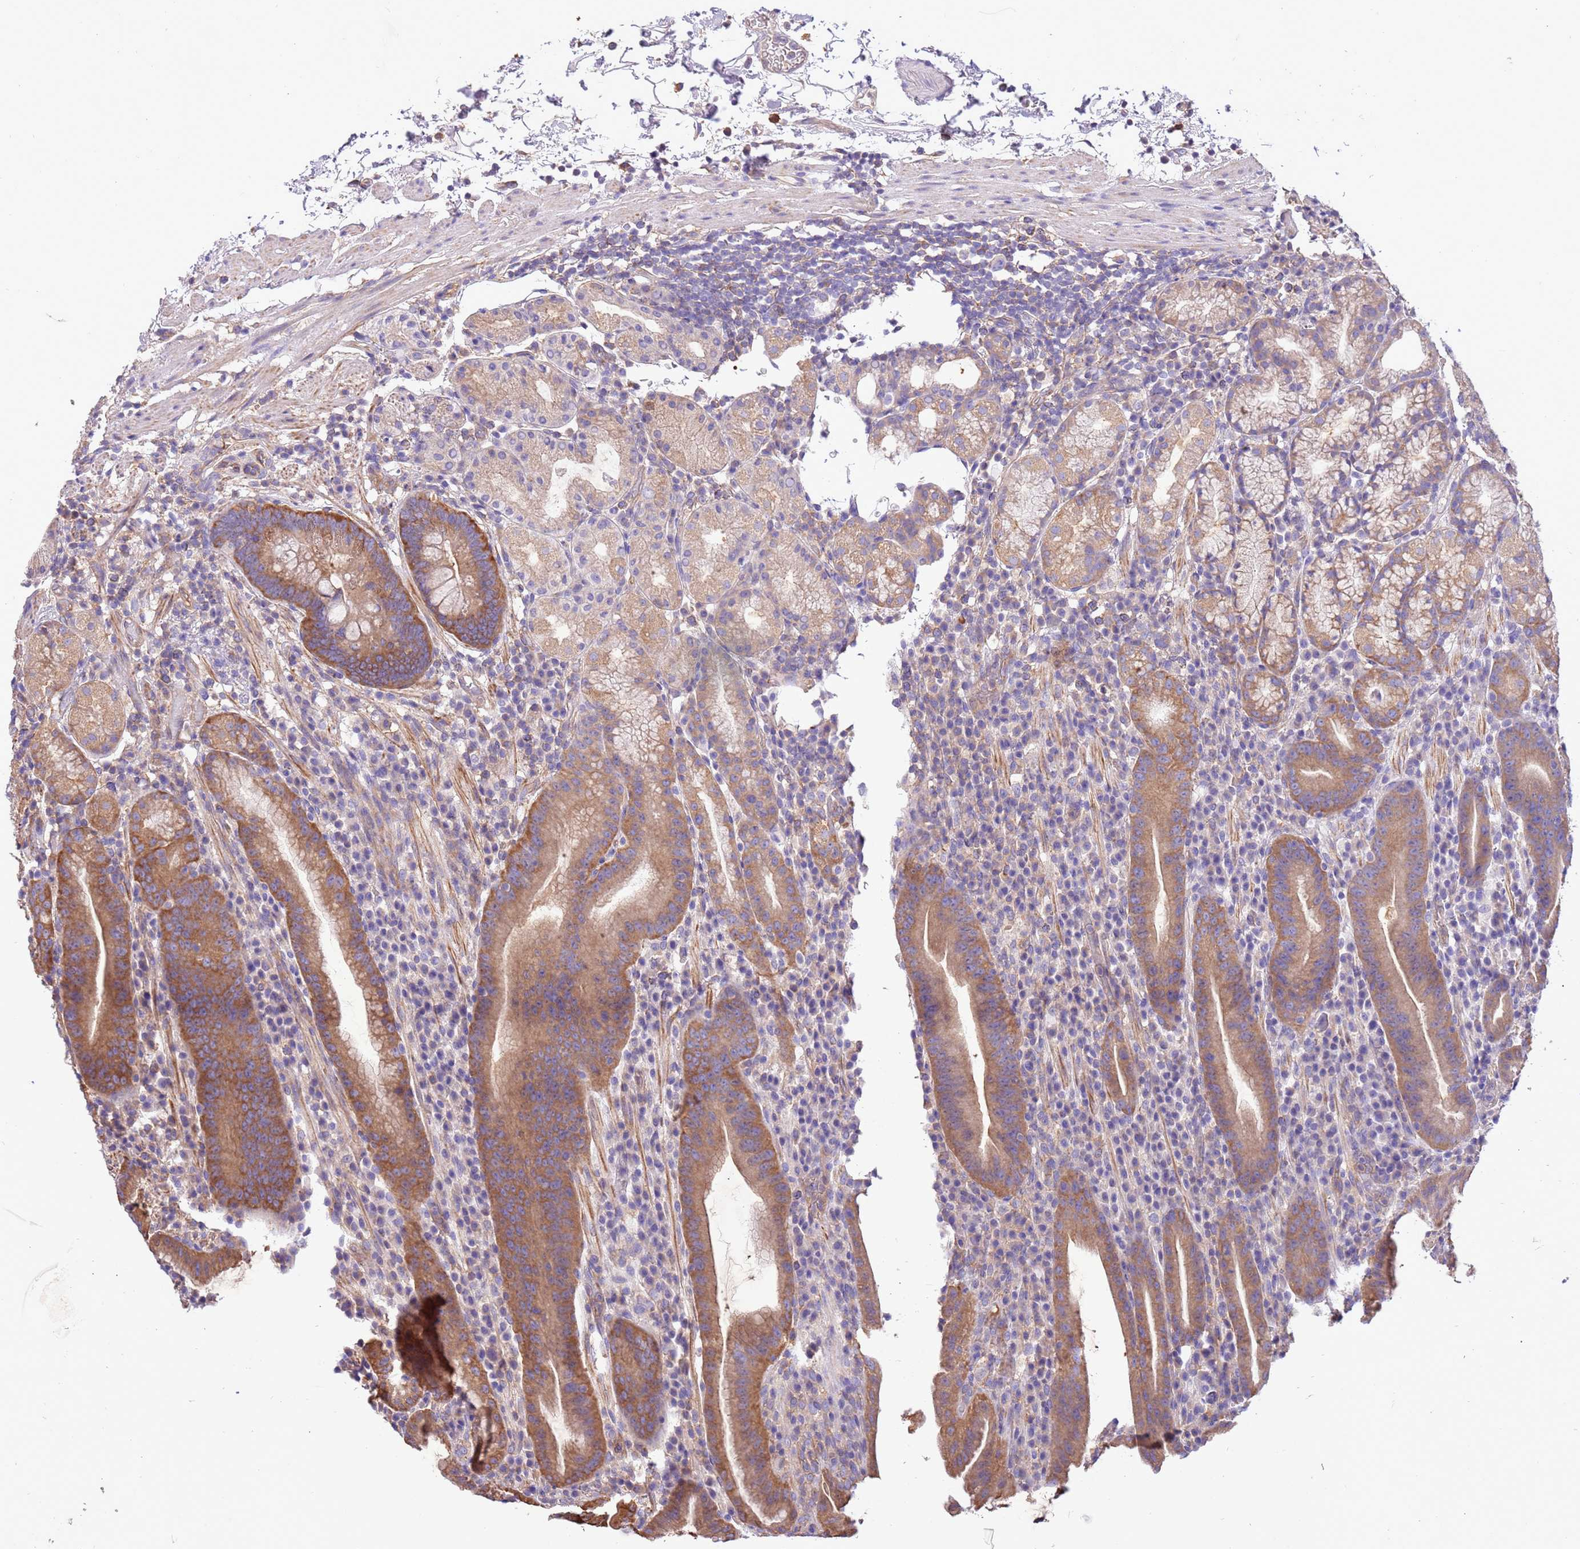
{"staining": {"intensity": "moderate", "quantity": ">75%", "location": "cytoplasmic/membranous"}, "tissue": "stomach", "cell_type": "Glandular cells", "image_type": "normal", "snomed": [{"axis": "morphology", "description": "Normal tissue, NOS"}, {"axis": "morphology", "description": "Inflammation, NOS"}, {"axis": "topography", "description": "Stomach"}], "caption": "Immunohistochemistry (IHC) photomicrograph of benign human stomach stained for a protein (brown), which displays medium levels of moderate cytoplasmic/membranous positivity in approximately >75% of glandular cells.", "gene": "NAALADL1", "patient": {"sex": "male", "age": 79}}